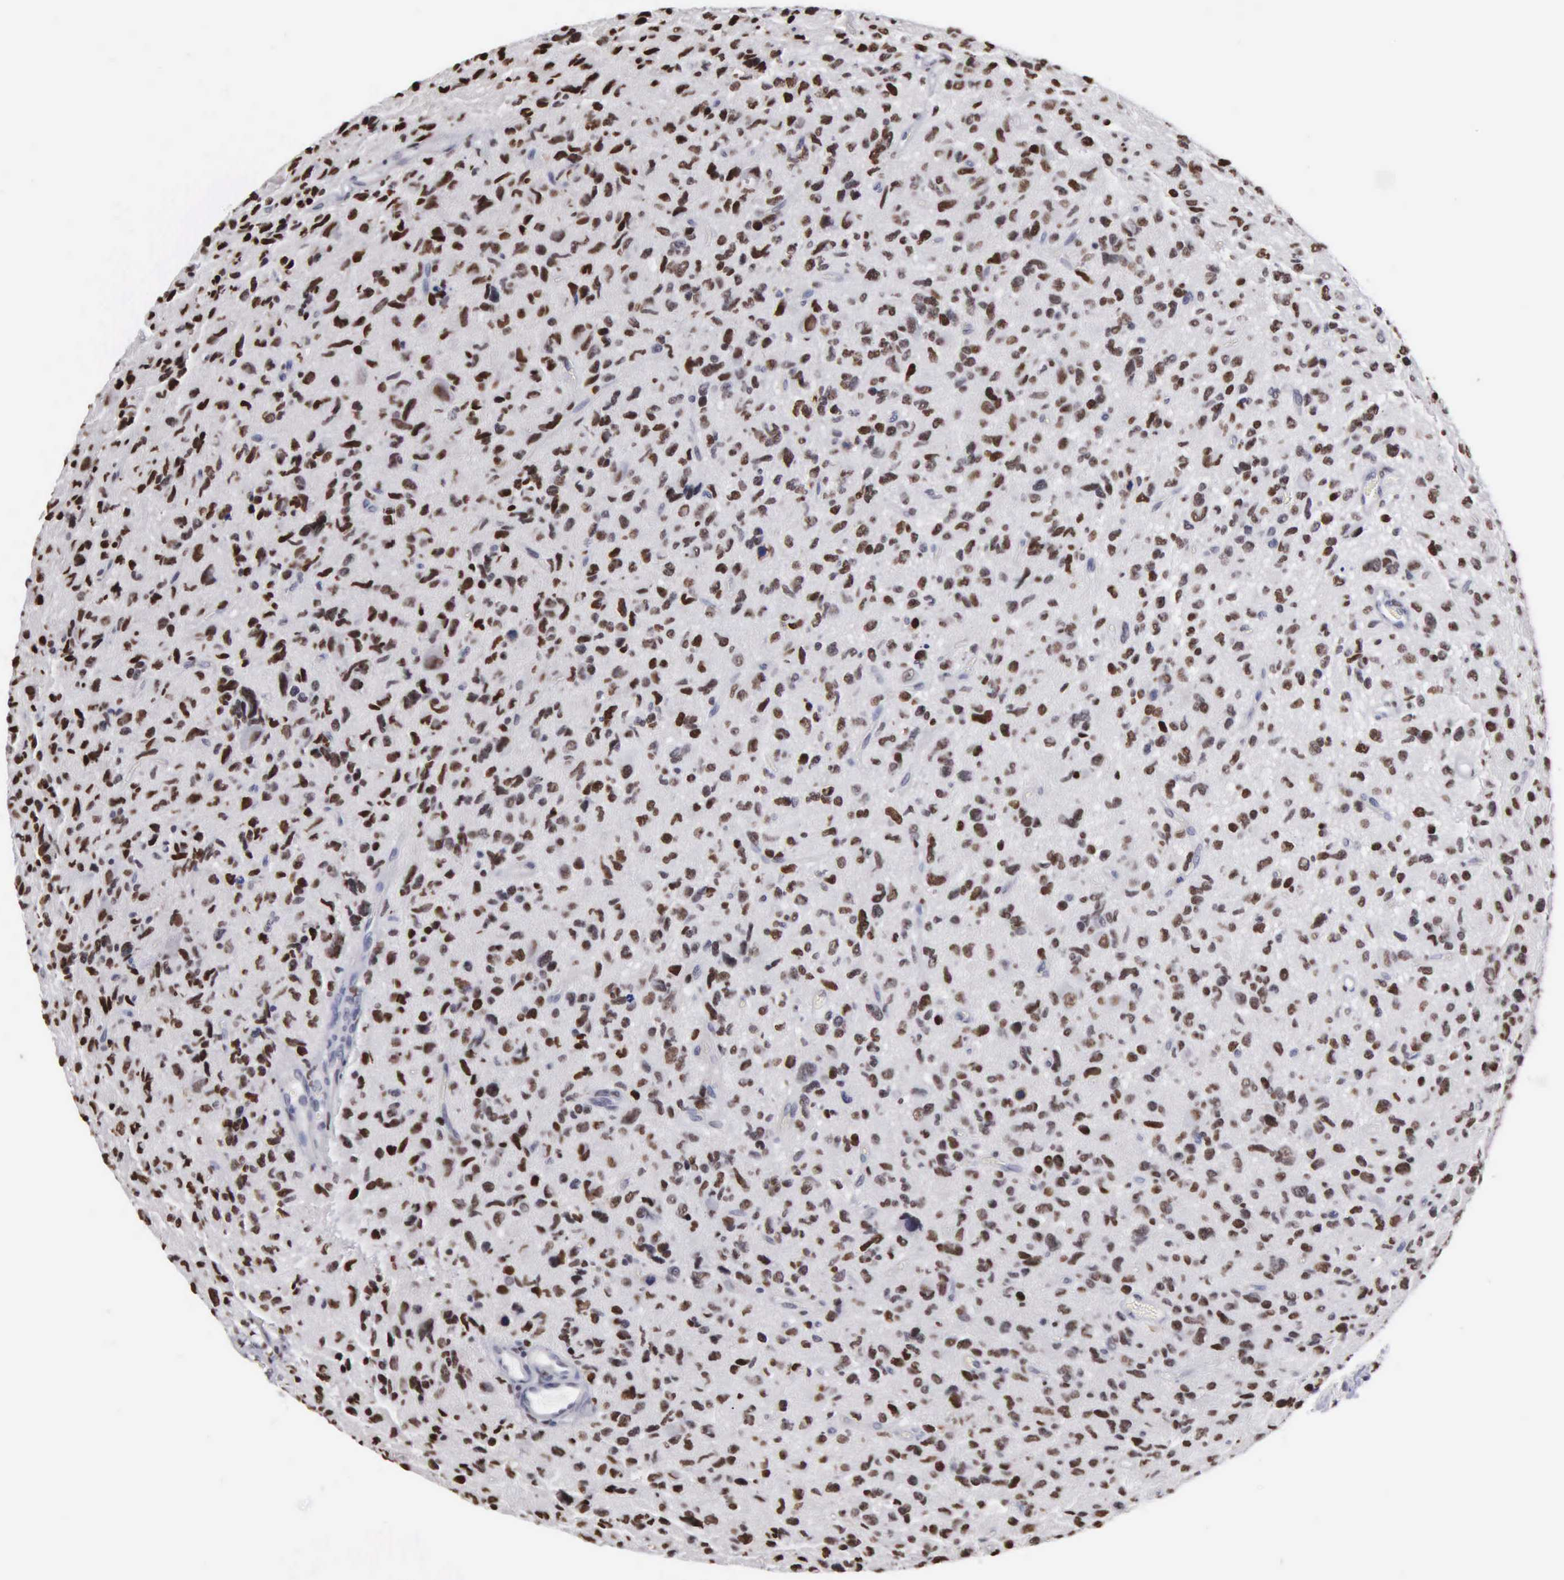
{"staining": {"intensity": "strong", "quantity": ">75%", "location": "nuclear"}, "tissue": "glioma", "cell_type": "Tumor cells", "image_type": "cancer", "snomed": [{"axis": "morphology", "description": "Glioma, malignant, High grade"}, {"axis": "topography", "description": "Brain"}], "caption": "Protein expression analysis of human malignant high-grade glioma reveals strong nuclear positivity in about >75% of tumor cells.", "gene": "CCNG1", "patient": {"sex": "female", "age": 60}}